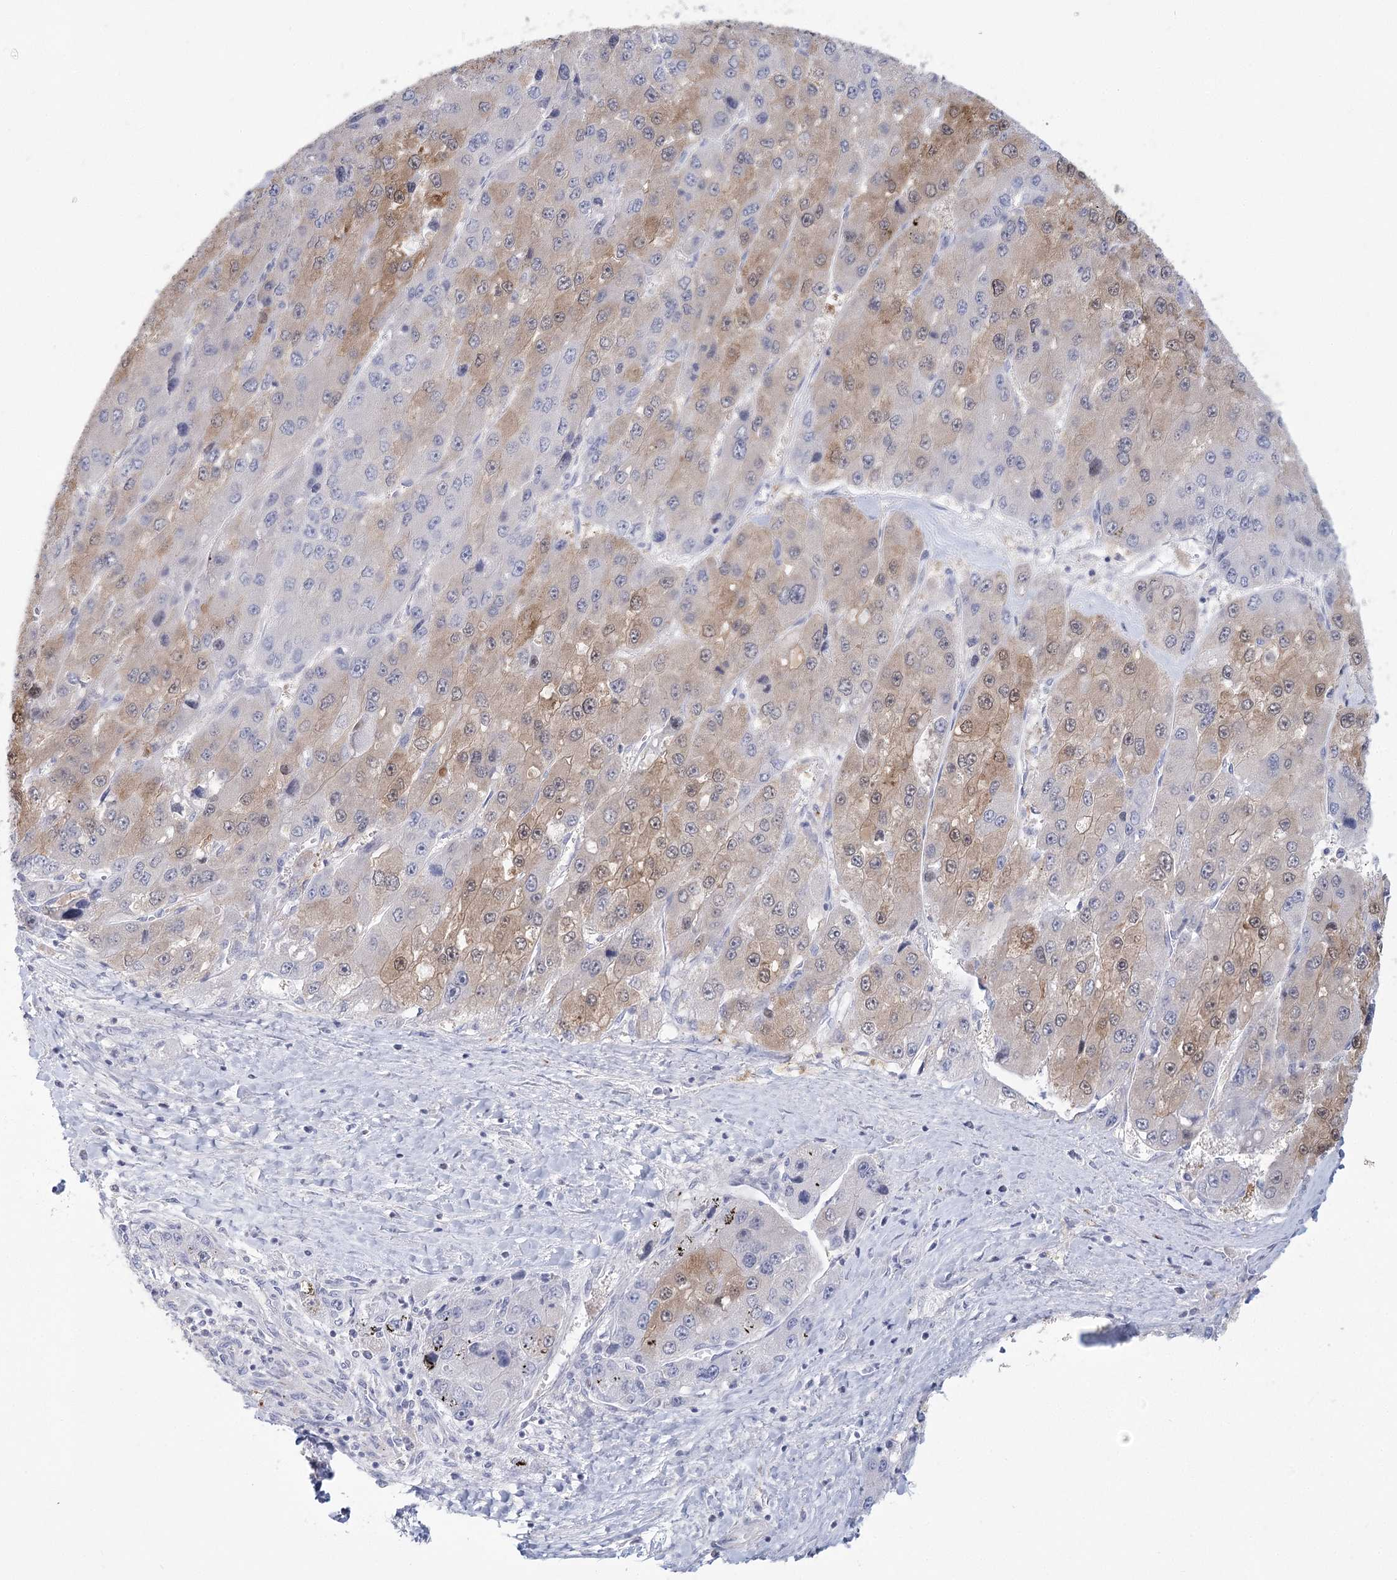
{"staining": {"intensity": "weak", "quantity": "25%-75%", "location": "cytoplasmic/membranous"}, "tissue": "liver cancer", "cell_type": "Tumor cells", "image_type": "cancer", "snomed": [{"axis": "morphology", "description": "Carcinoma, Hepatocellular, NOS"}, {"axis": "topography", "description": "Liver"}], "caption": "The image exhibits immunohistochemical staining of liver hepatocellular carcinoma. There is weak cytoplasmic/membranous positivity is identified in about 25%-75% of tumor cells.", "gene": "CNTLN", "patient": {"sex": "female", "age": 73}}